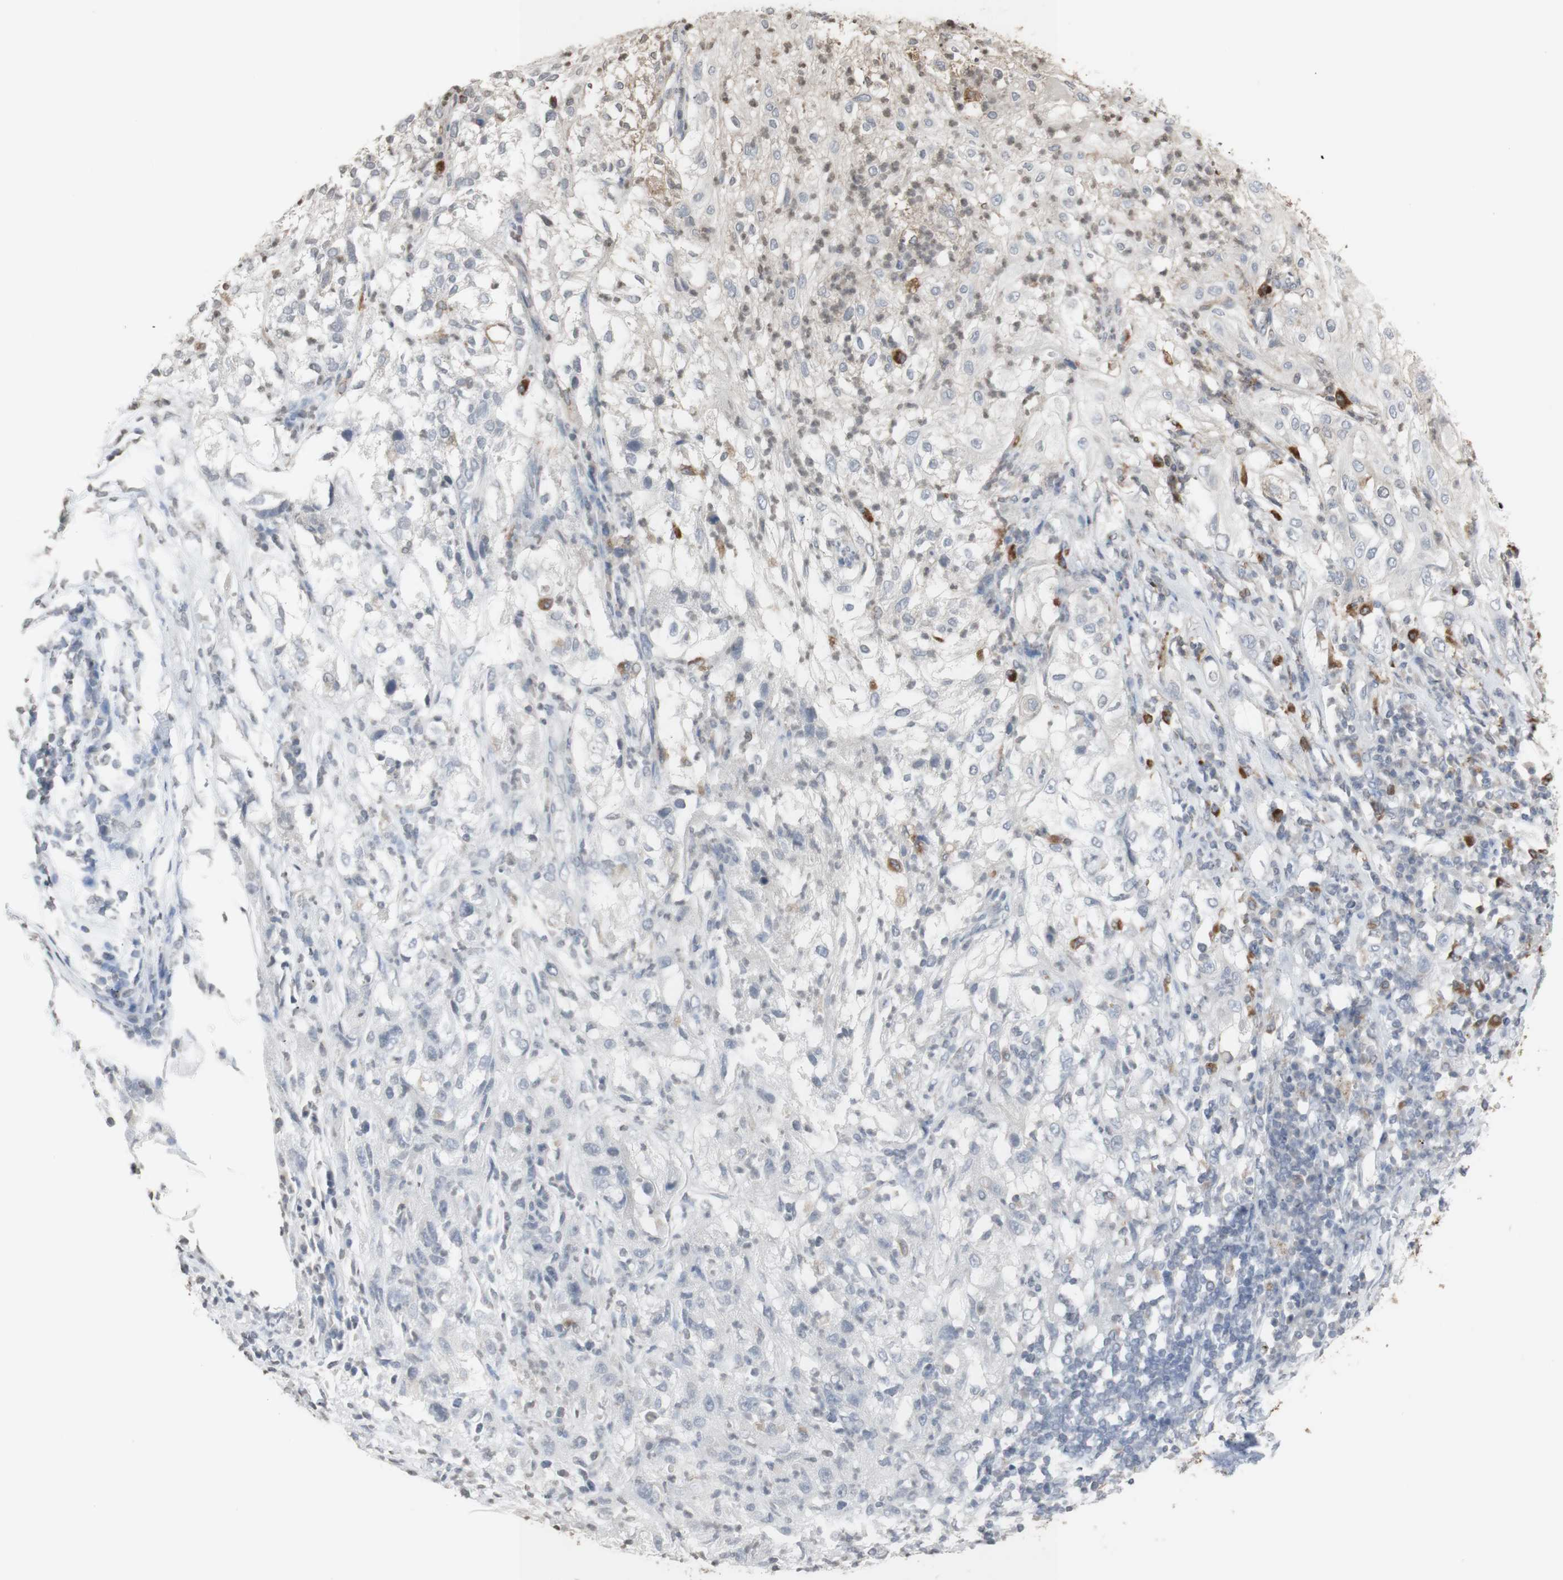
{"staining": {"intensity": "weak", "quantity": "<25%", "location": "cytoplasmic/membranous"}, "tissue": "lung cancer", "cell_type": "Tumor cells", "image_type": "cancer", "snomed": [{"axis": "morphology", "description": "Inflammation, NOS"}, {"axis": "morphology", "description": "Squamous cell carcinoma, NOS"}, {"axis": "topography", "description": "Lymph node"}, {"axis": "topography", "description": "Soft tissue"}, {"axis": "topography", "description": "Lung"}], "caption": "High power microscopy image of an IHC image of lung cancer, revealing no significant staining in tumor cells.", "gene": "ATP6V1E1", "patient": {"sex": "male", "age": 66}}